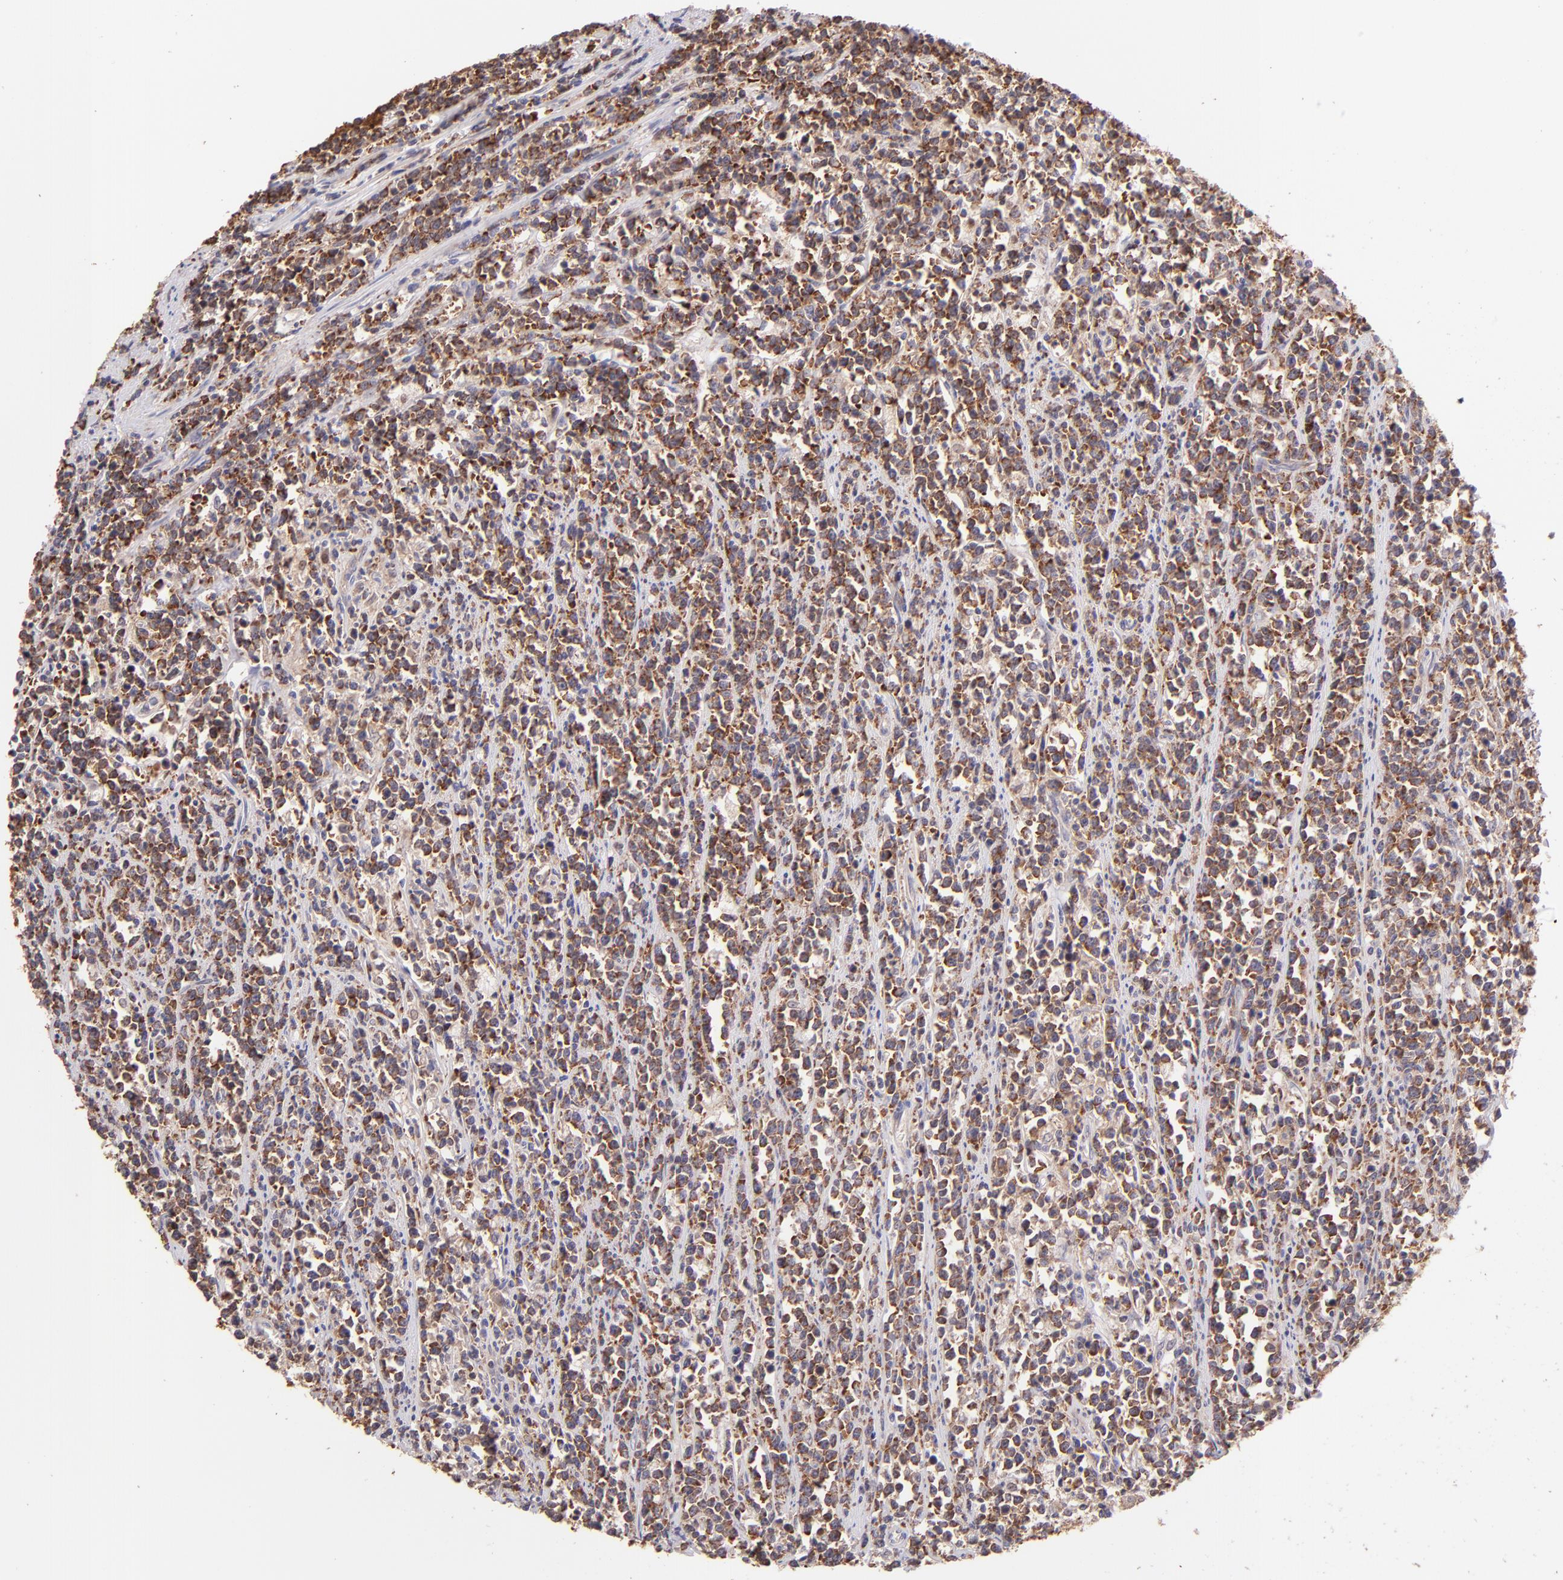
{"staining": {"intensity": "strong", "quantity": ">75%", "location": "cytoplasmic/membranous"}, "tissue": "lymphoma", "cell_type": "Tumor cells", "image_type": "cancer", "snomed": [{"axis": "morphology", "description": "Malignant lymphoma, non-Hodgkin's type, High grade"}, {"axis": "topography", "description": "Small intestine"}, {"axis": "topography", "description": "Colon"}], "caption": "Lymphoma stained for a protein (brown) displays strong cytoplasmic/membranous positive positivity in approximately >75% of tumor cells.", "gene": "BTK", "patient": {"sex": "male", "age": 8}}